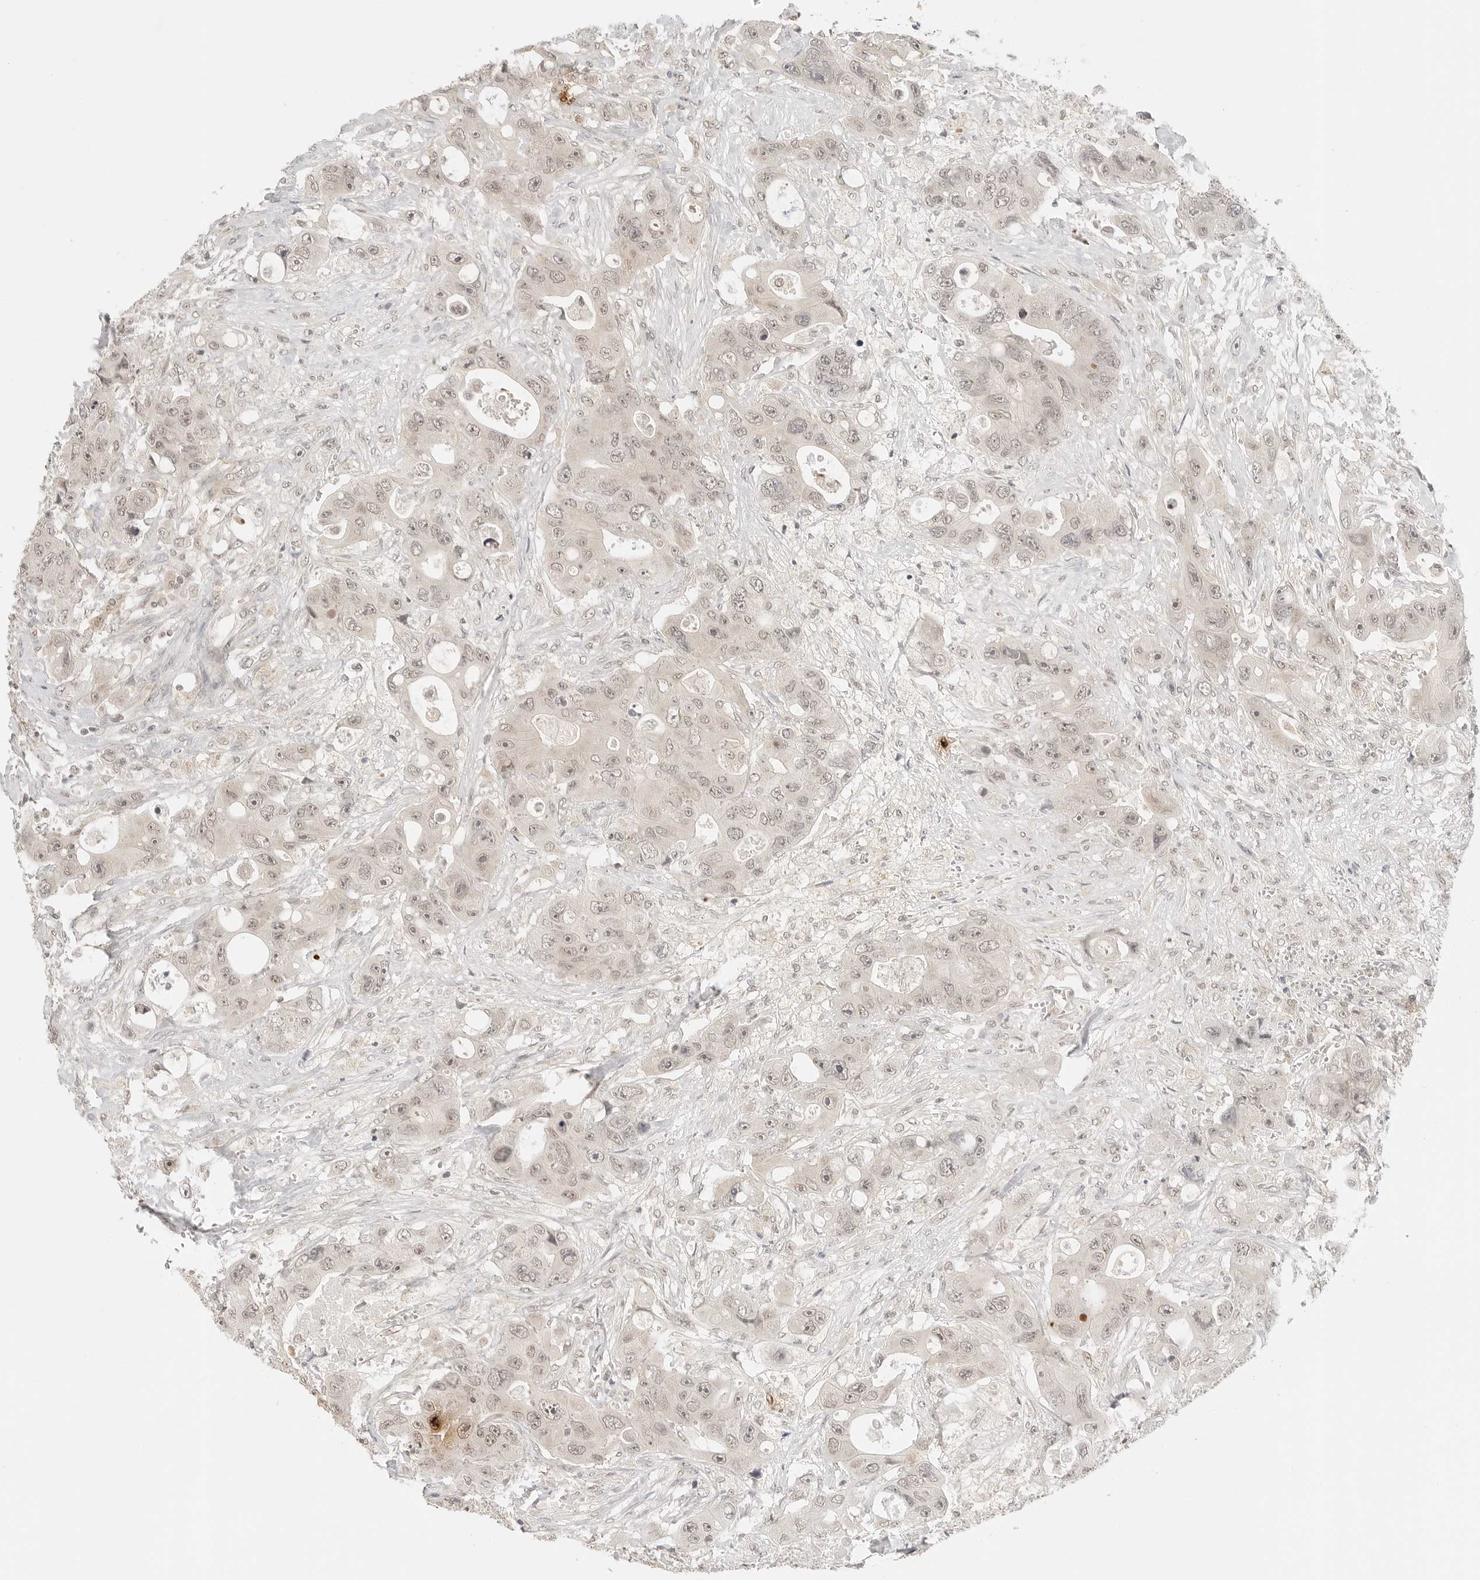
{"staining": {"intensity": "weak", "quantity": ">75%", "location": "nuclear"}, "tissue": "colorectal cancer", "cell_type": "Tumor cells", "image_type": "cancer", "snomed": [{"axis": "morphology", "description": "Adenocarcinoma, NOS"}, {"axis": "topography", "description": "Colon"}], "caption": "DAB immunohistochemical staining of colorectal cancer (adenocarcinoma) exhibits weak nuclear protein positivity in about >75% of tumor cells. The staining was performed using DAB to visualize the protein expression in brown, while the nuclei were stained in blue with hematoxylin (Magnification: 20x).", "gene": "GPR34", "patient": {"sex": "female", "age": 46}}